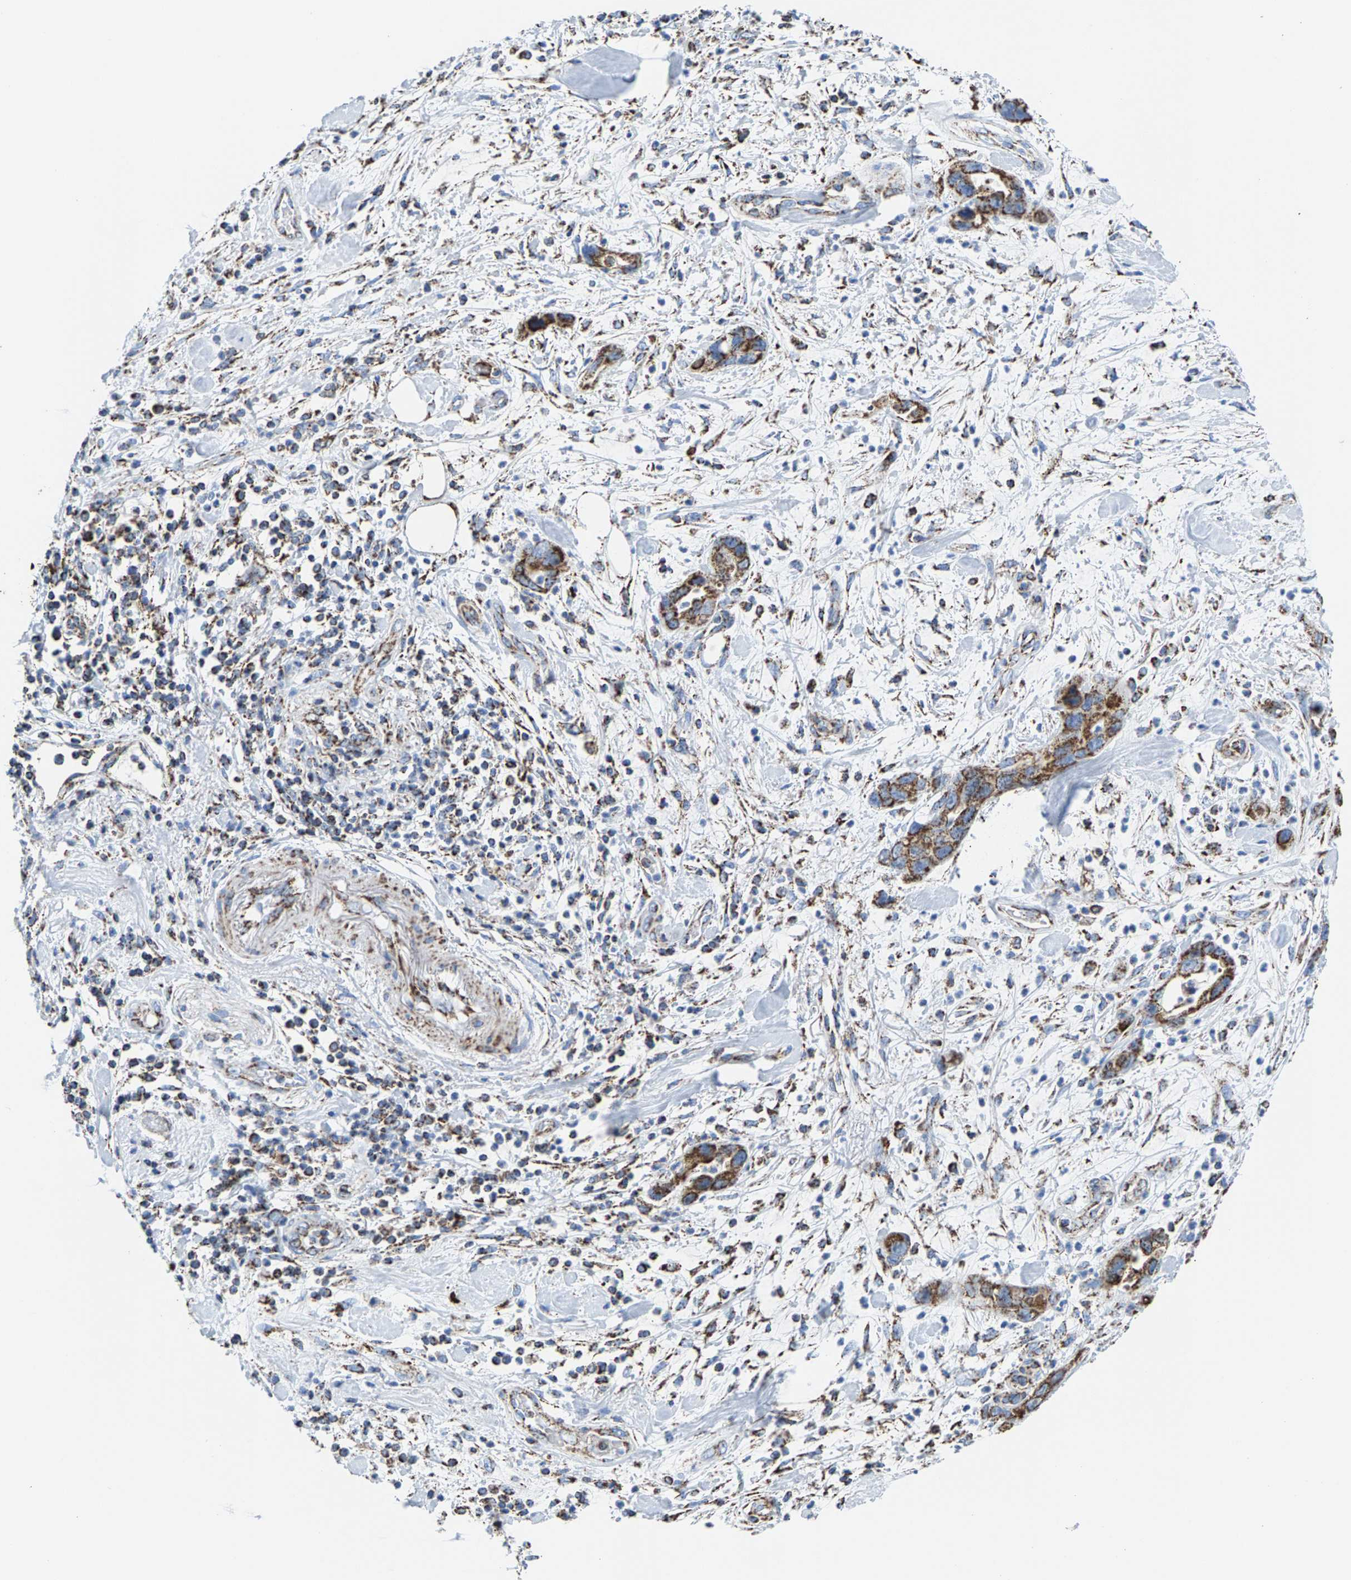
{"staining": {"intensity": "moderate", "quantity": ">75%", "location": "cytoplasmic/membranous"}, "tissue": "pancreatic cancer", "cell_type": "Tumor cells", "image_type": "cancer", "snomed": [{"axis": "morphology", "description": "Adenocarcinoma, NOS"}, {"axis": "topography", "description": "Pancreas"}], "caption": "A high-resolution histopathology image shows immunohistochemistry (IHC) staining of pancreatic cancer (adenocarcinoma), which demonstrates moderate cytoplasmic/membranous expression in approximately >75% of tumor cells. The staining was performed using DAB (3,3'-diaminobenzidine), with brown indicating positive protein expression. Nuclei are stained blue with hematoxylin.", "gene": "ECHS1", "patient": {"sex": "female", "age": 70}}